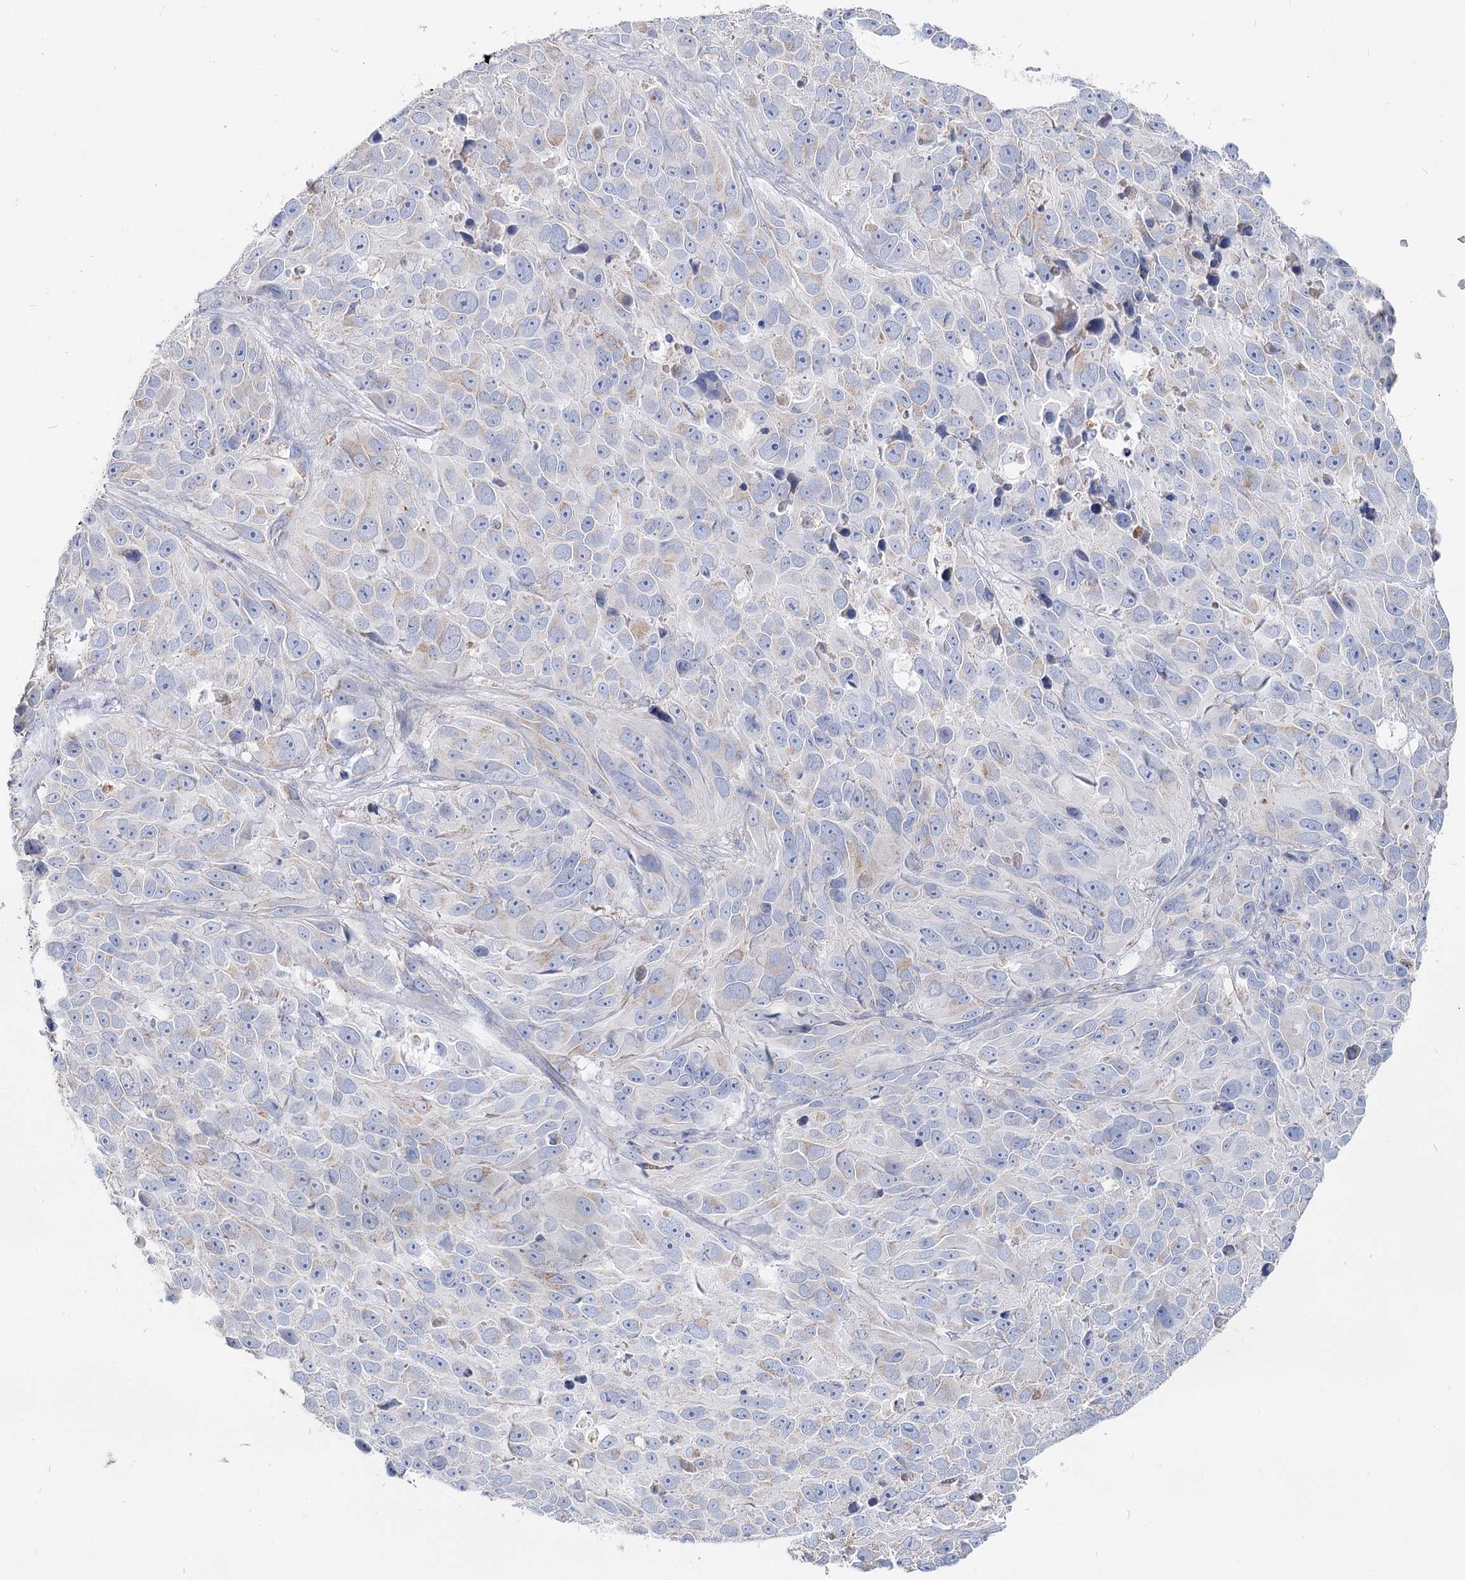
{"staining": {"intensity": "negative", "quantity": "none", "location": "none"}, "tissue": "melanoma", "cell_type": "Tumor cells", "image_type": "cancer", "snomed": [{"axis": "morphology", "description": "Malignant melanoma, NOS"}, {"axis": "topography", "description": "Skin"}], "caption": "Image shows no protein expression in tumor cells of melanoma tissue.", "gene": "MCCC2", "patient": {"sex": "male", "age": 84}}